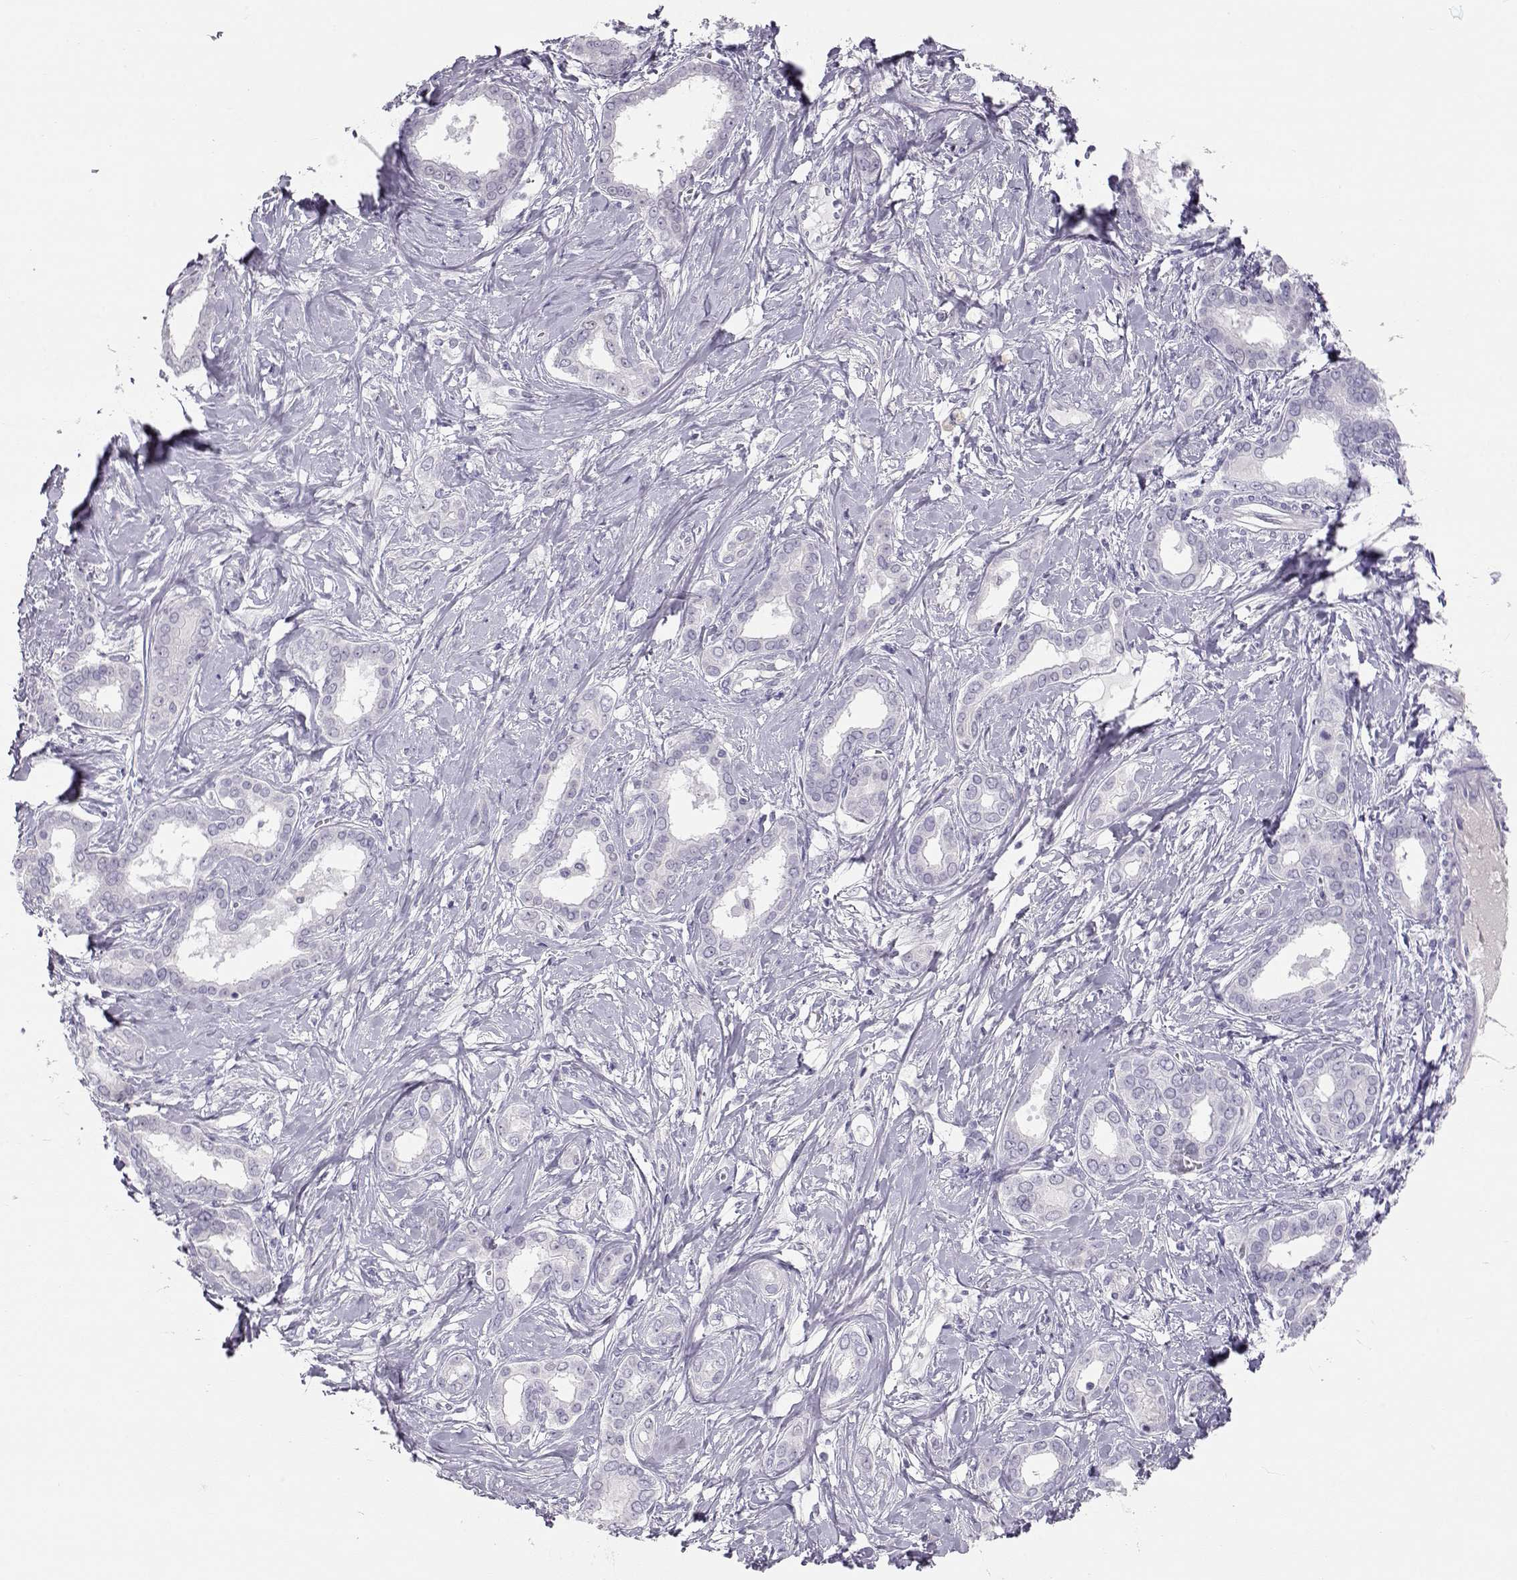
{"staining": {"intensity": "negative", "quantity": "none", "location": "none"}, "tissue": "liver cancer", "cell_type": "Tumor cells", "image_type": "cancer", "snomed": [{"axis": "morphology", "description": "Cholangiocarcinoma"}, {"axis": "topography", "description": "Liver"}], "caption": "A high-resolution histopathology image shows immunohistochemistry staining of liver cholangiocarcinoma, which demonstrates no significant staining in tumor cells.", "gene": "OPN5", "patient": {"sex": "female", "age": 47}}